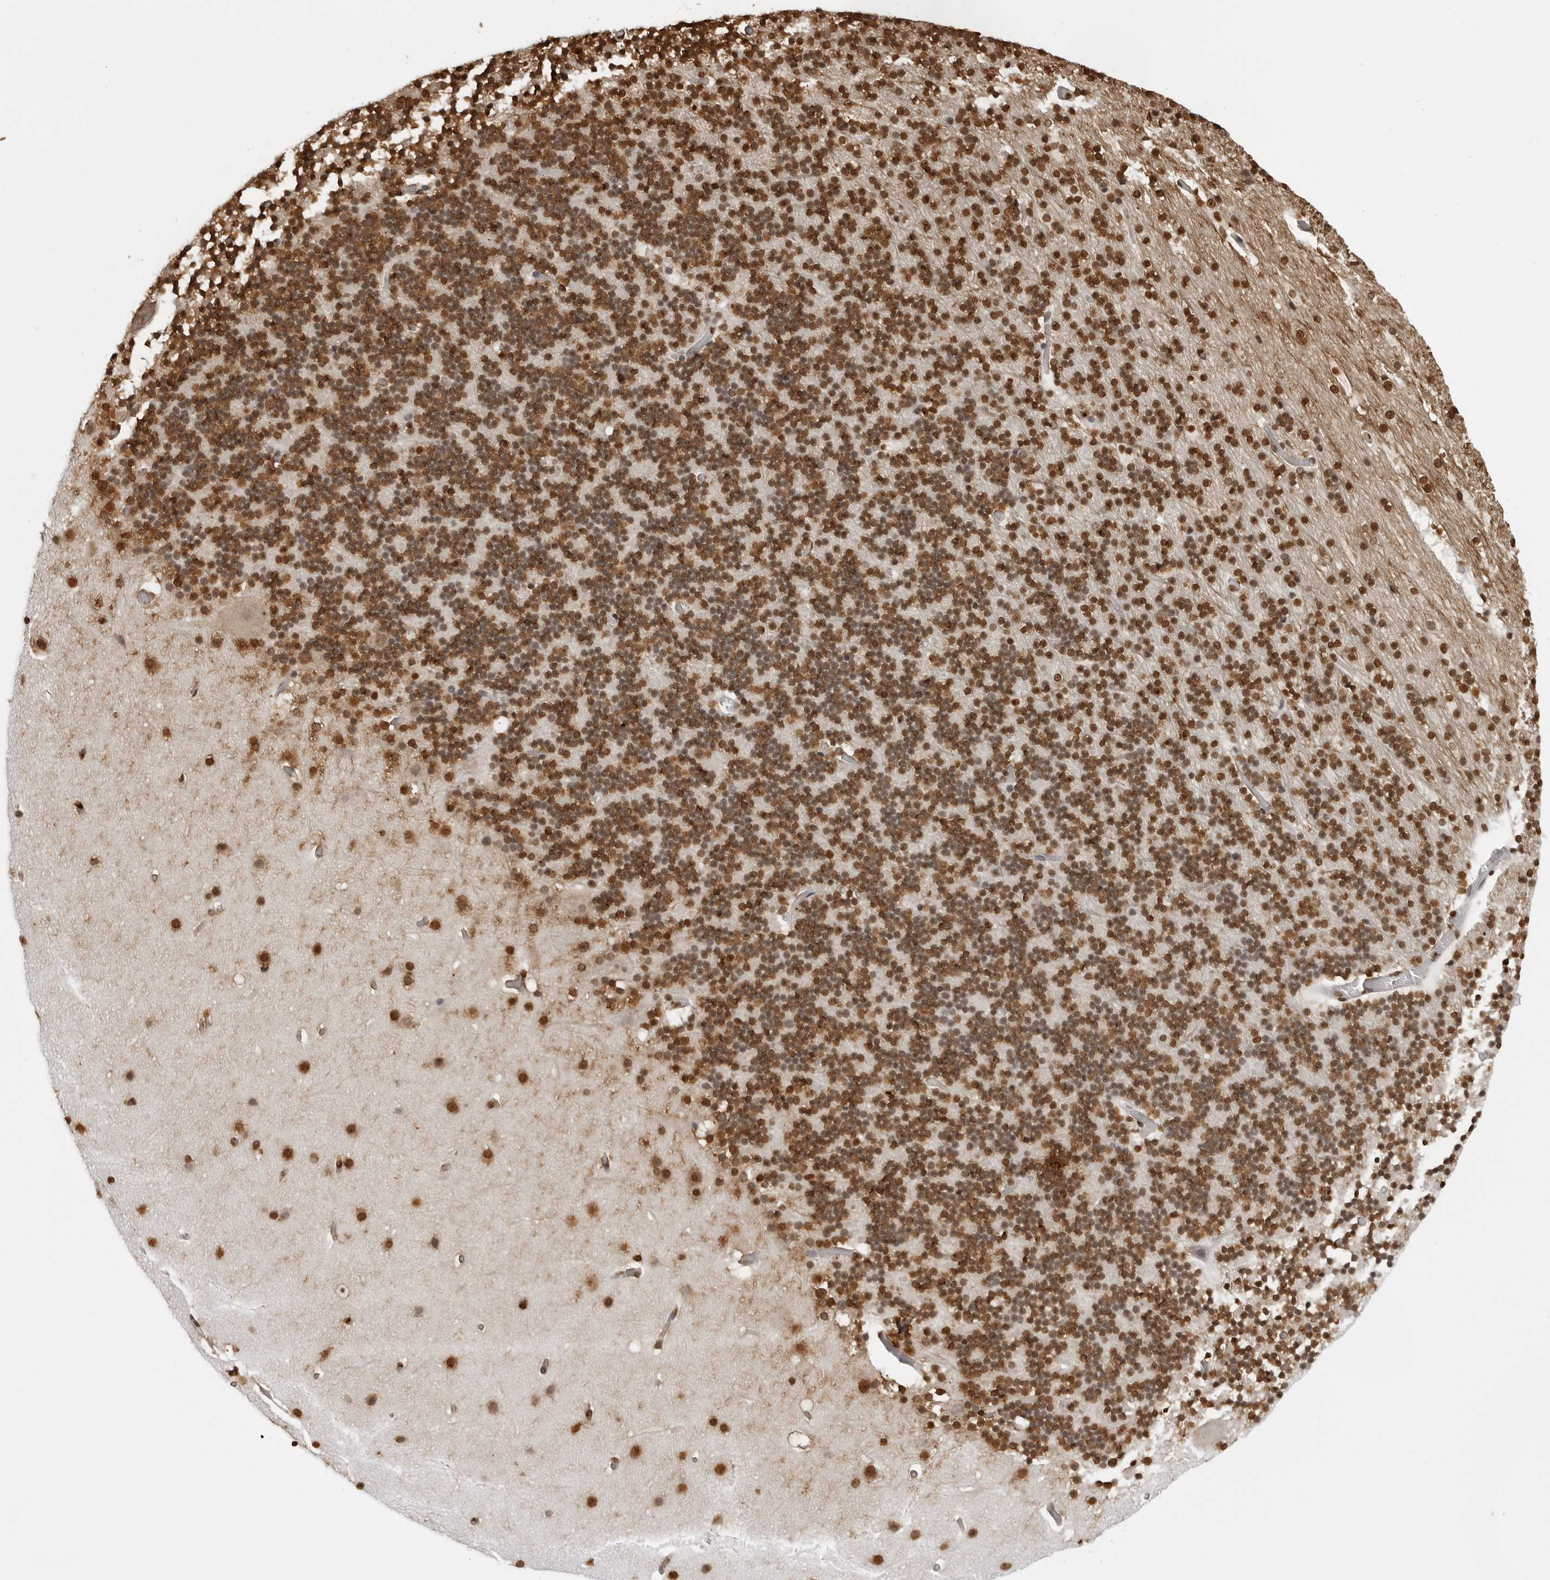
{"staining": {"intensity": "strong", "quantity": ">75%", "location": "nuclear"}, "tissue": "cerebellum", "cell_type": "Cells in granular layer", "image_type": "normal", "snomed": [{"axis": "morphology", "description": "Normal tissue, NOS"}, {"axis": "topography", "description": "Cerebellum"}], "caption": "Brown immunohistochemical staining in benign cerebellum exhibits strong nuclear expression in approximately >75% of cells in granular layer. (DAB = brown stain, brightfield microscopy at high magnification).", "gene": "ZFP91", "patient": {"sex": "male", "age": 57}}